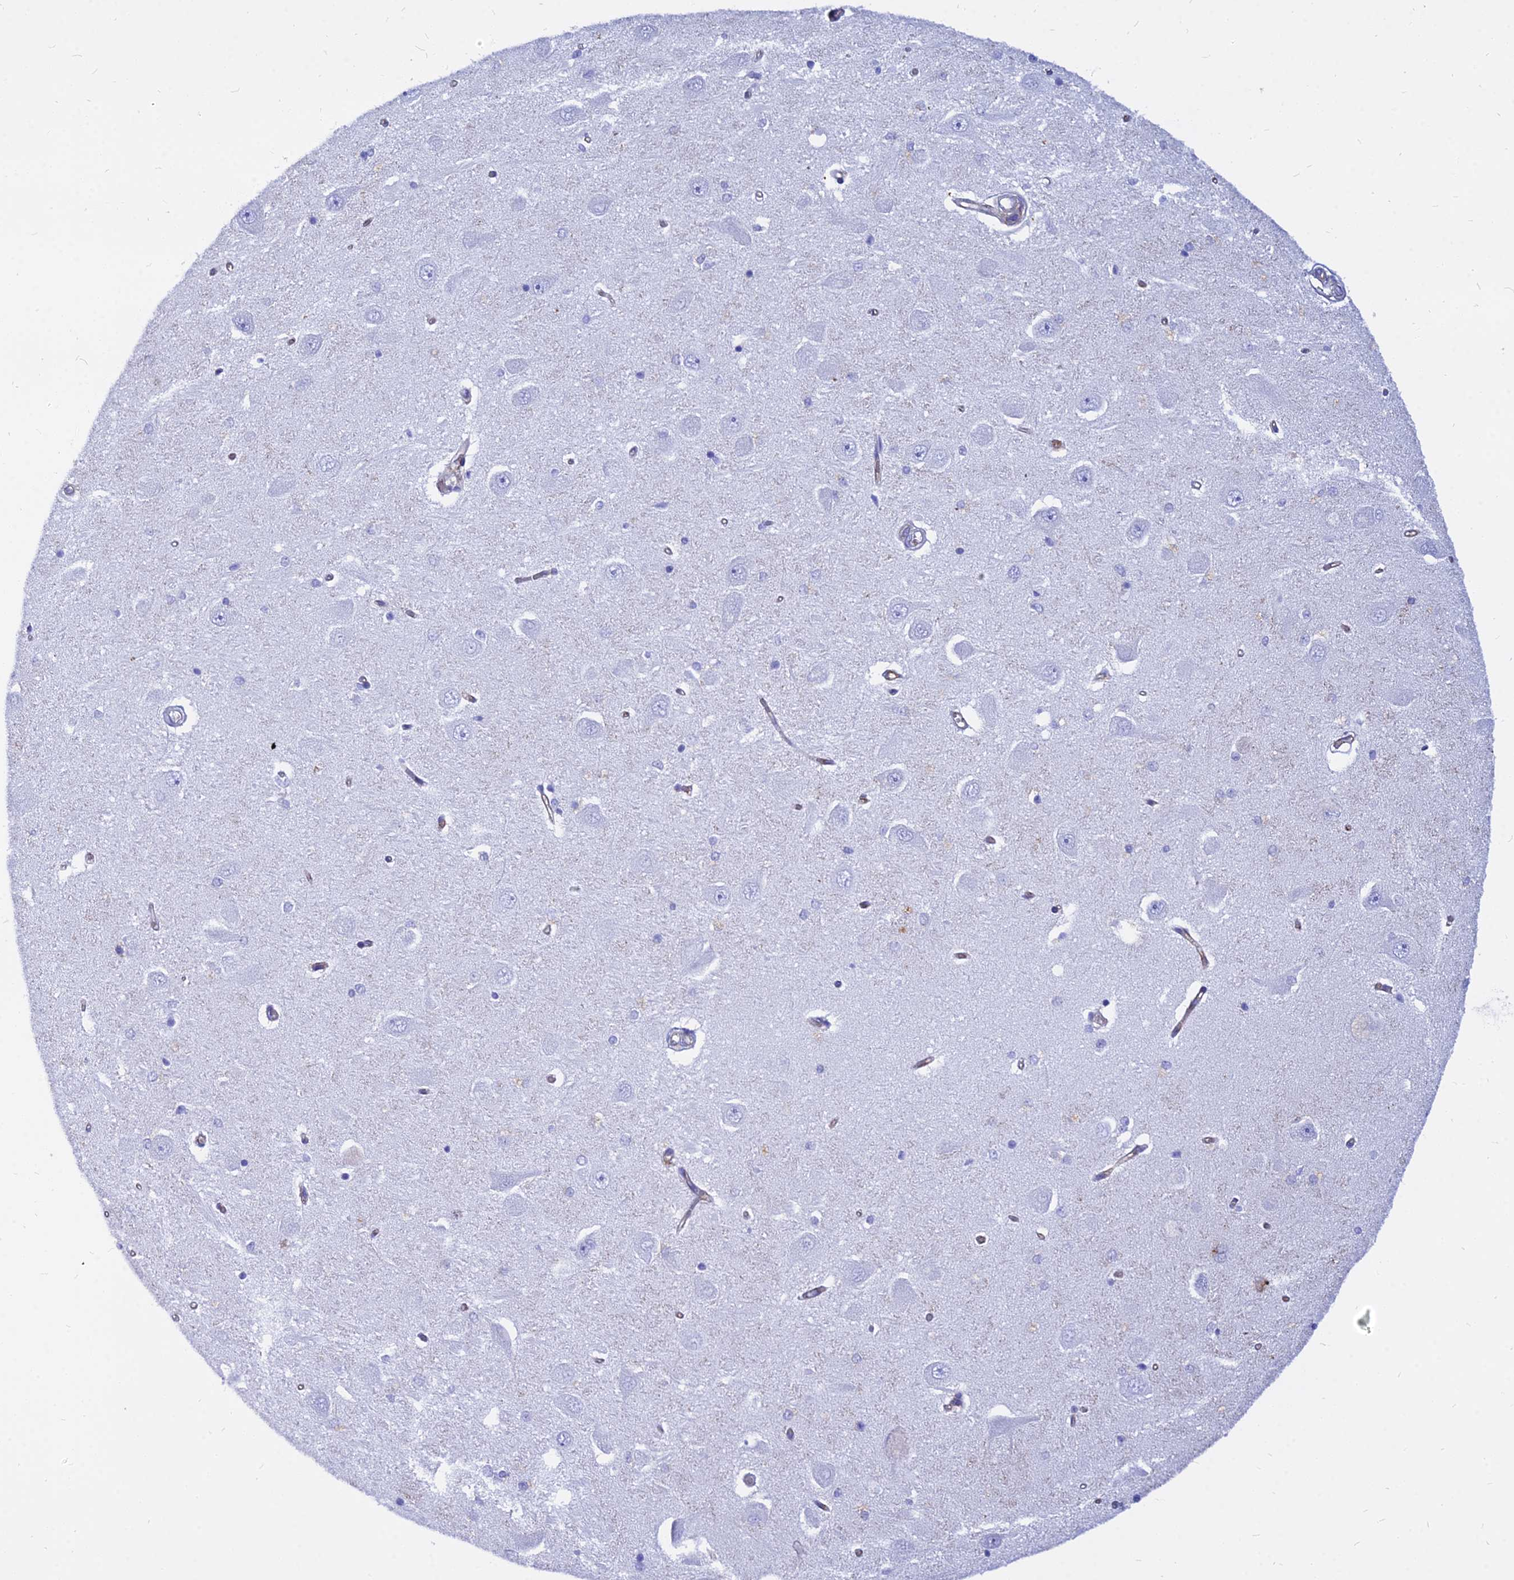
{"staining": {"intensity": "negative", "quantity": "none", "location": "none"}, "tissue": "hippocampus", "cell_type": "Glial cells", "image_type": "normal", "snomed": [{"axis": "morphology", "description": "Normal tissue, NOS"}, {"axis": "topography", "description": "Hippocampus"}], "caption": "Hippocampus stained for a protein using immunohistochemistry reveals no staining glial cells.", "gene": "AGTRAP", "patient": {"sex": "male", "age": 45}}